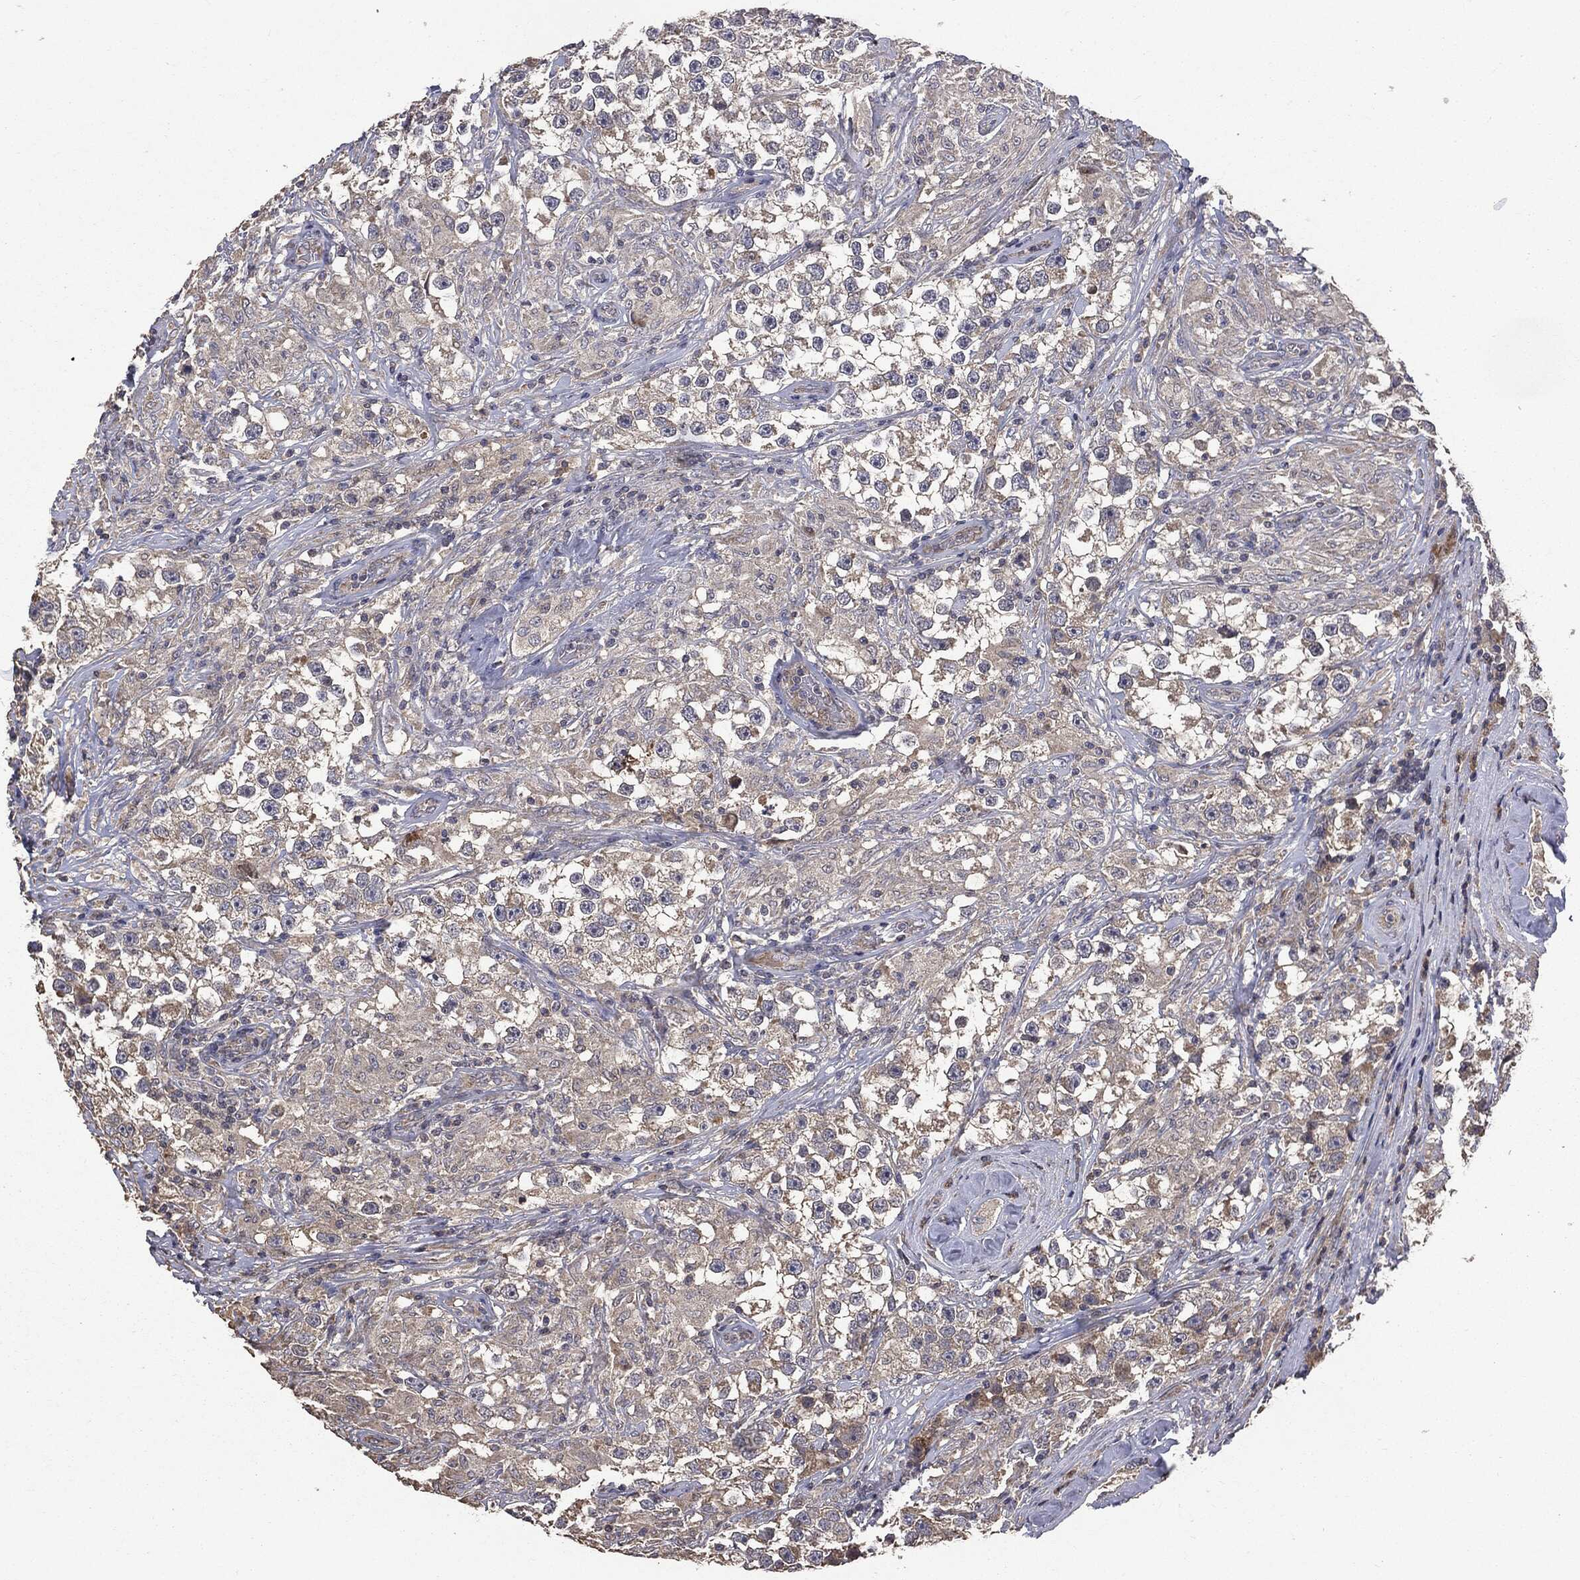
{"staining": {"intensity": "weak", "quantity": "25%-75%", "location": "cytoplasmic/membranous"}, "tissue": "testis cancer", "cell_type": "Tumor cells", "image_type": "cancer", "snomed": [{"axis": "morphology", "description": "Seminoma, NOS"}, {"axis": "topography", "description": "Testis"}], "caption": "Protein staining reveals weak cytoplasmic/membranous staining in approximately 25%-75% of tumor cells in testis cancer (seminoma). The protein is stained brown, and the nuclei are stained in blue (DAB (3,3'-diaminobenzidine) IHC with brightfield microscopy, high magnification).", "gene": "MTOR", "patient": {"sex": "male", "age": 46}}